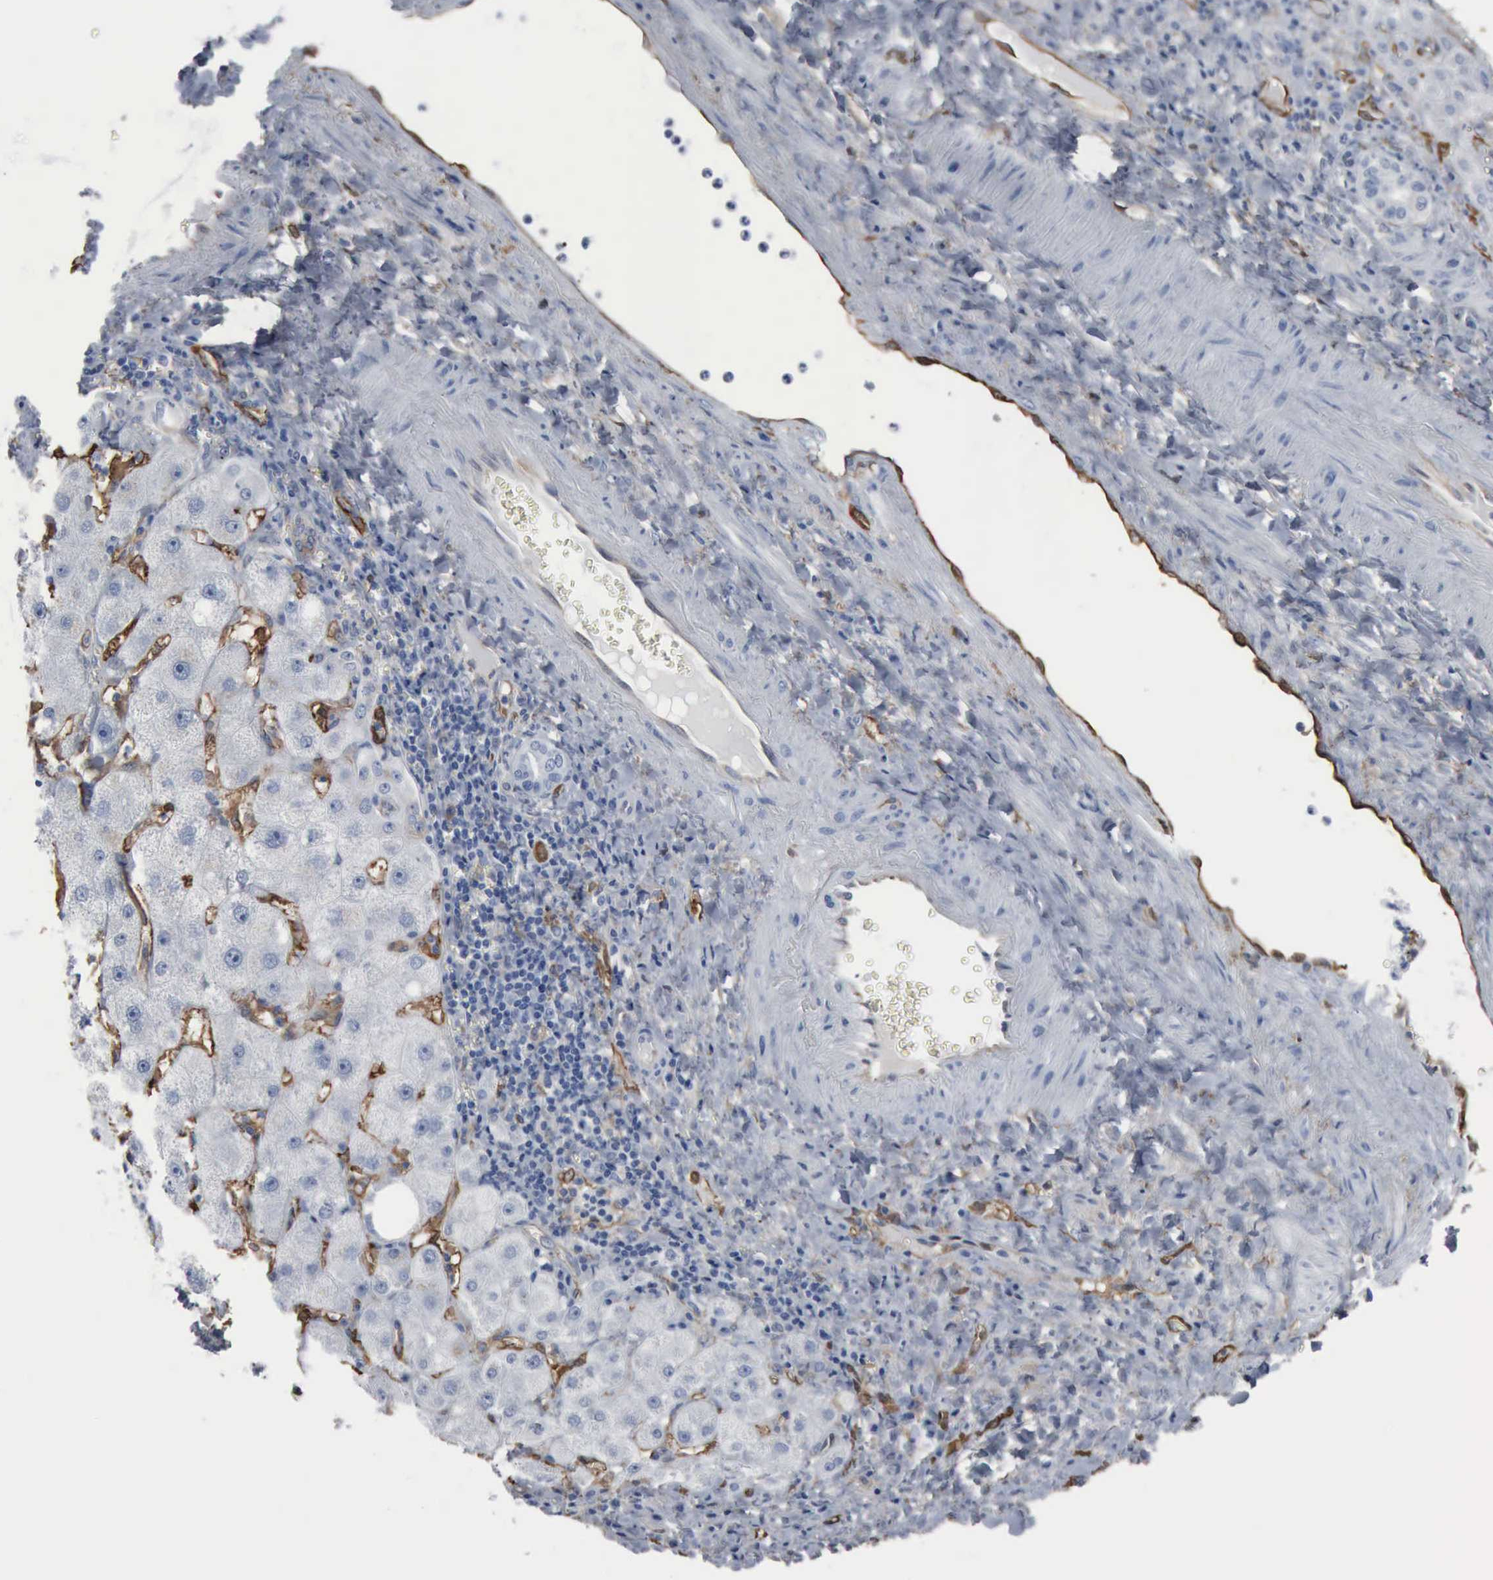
{"staining": {"intensity": "weak", "quantity": "25%-75%", "location": "cytoplasmic/membranous"}, "tissue": "liver cancer", "cell_type": "Tumor cells", "image_type": "cancer", "snomed": [{"axis": "morphology", "description": "Cholangiocarcinoma"}, {"axis": "topography", "description": "Liver"}], "caption": "DAB immunohistochemical staining of cholangiocarcinoma (liver) shows weak cytoplasmic/membranous protein positivity in about 25%-75% of tumor cells.", "gene": "FSCN1", "patient": {"sex": "female", "age": 79}}